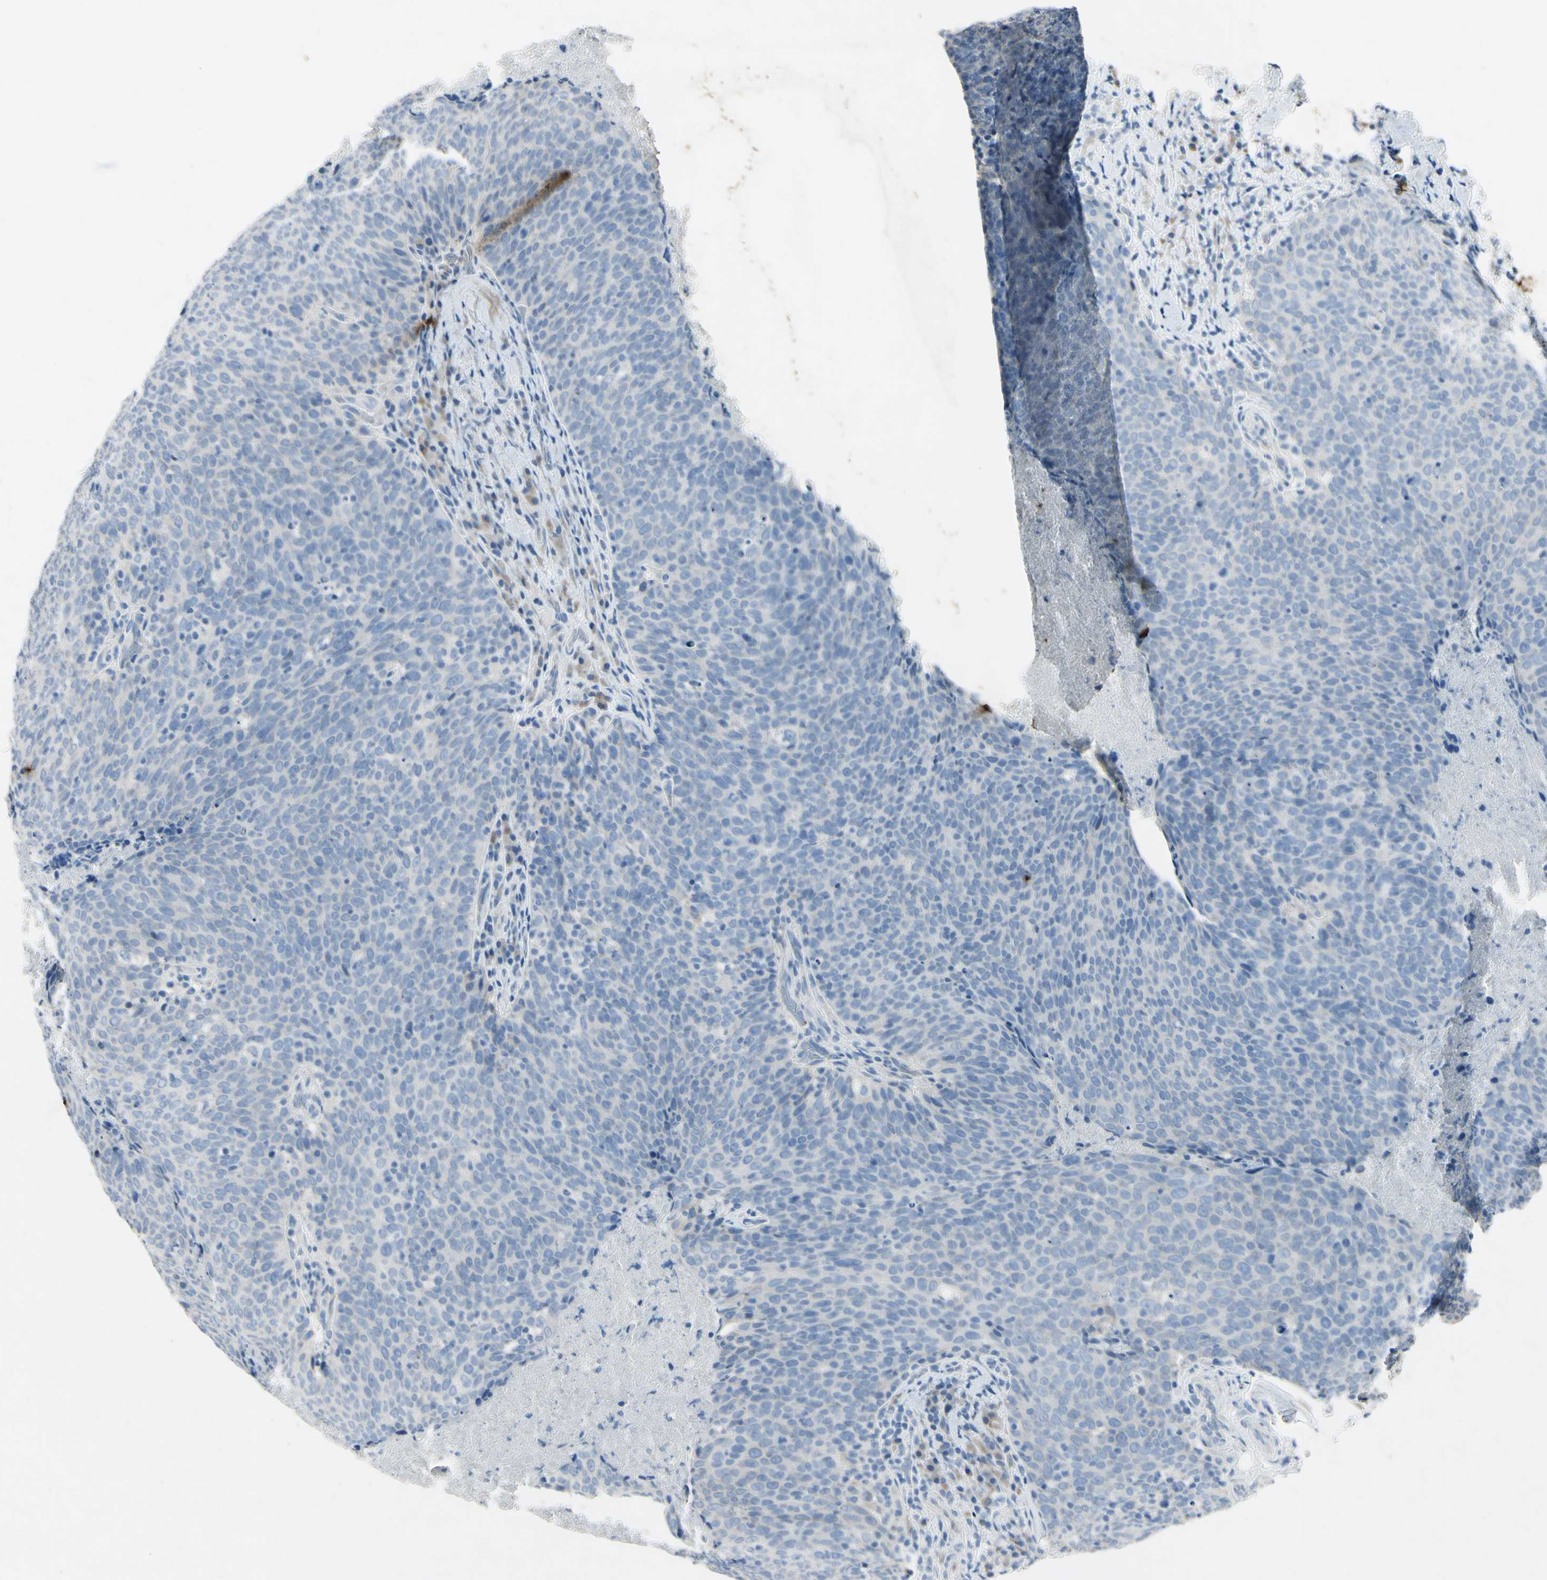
{"staining": {"intensity": "negative", "quantity": "none", "location": "none"}, "tissue": "head and neck cancer", "cell_type": "Tumor cells", "image_type": "cancer", "snomed": [{"axis": "morphology", "description": "Squamous cell carcinoma, NOS"}, {"axis": "morphology", "description": "Squamous cell carcinoma, metastatic, NOS"}, {"axis": "topography", "description": "Lymph node"}, {"axis": "topography", "description": "Head-Neck"}], "caption": "Immunohistochemical staining of human head and neck metastatic squamous cell carcinoma reveals no significant positivity in tumor cells. (DAB immunohistochemistry, high magnification).", "gene": "SNAP91", "patient": {"sex": "male", "age": 62}}